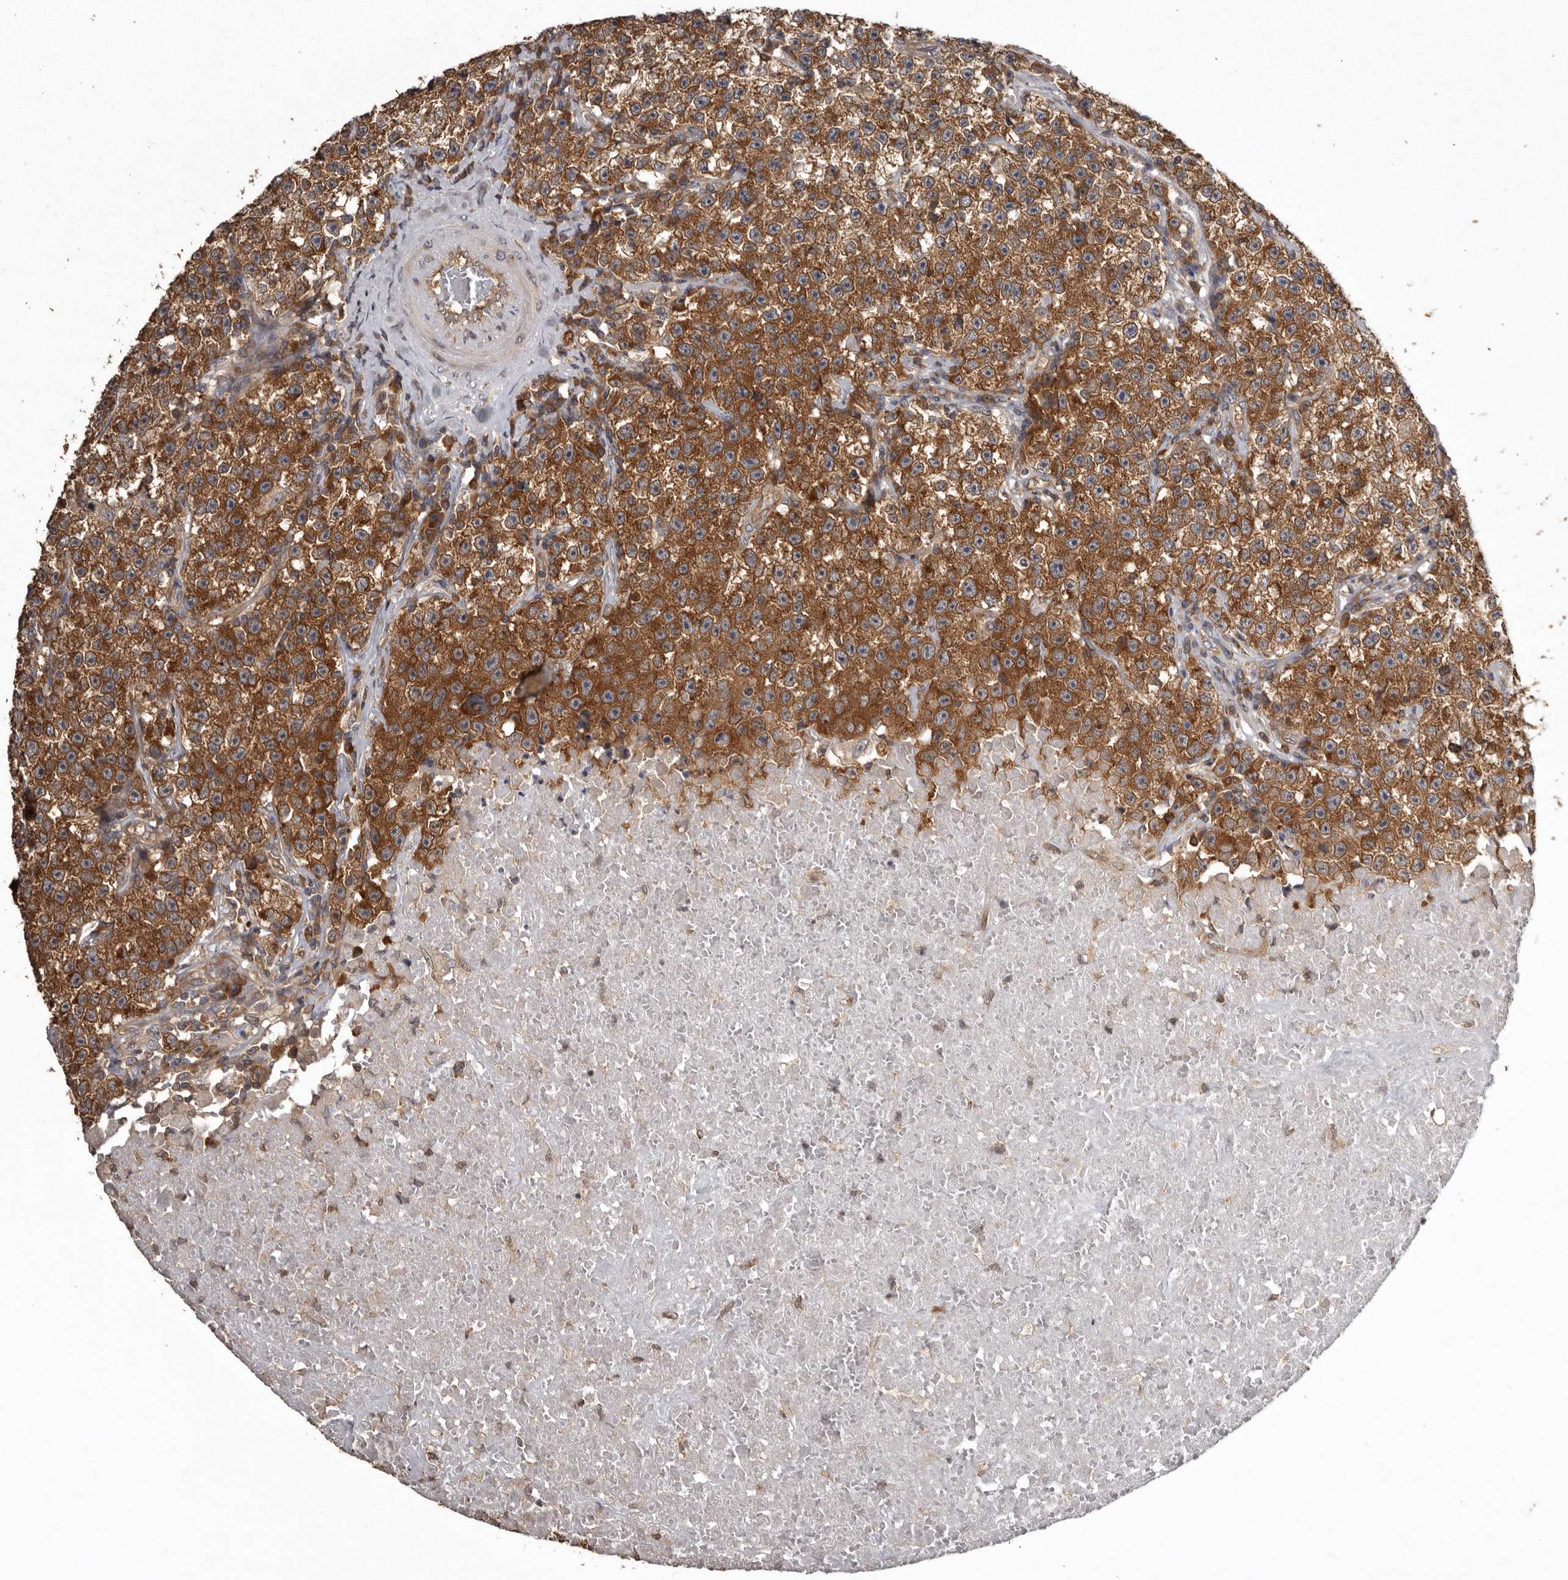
{"staining": {"intensity": "strong", "quantity": ">75%", "location": "cytoplasmic/membranous"}, "tissue": "testis cancer", "cell_type": "Tumor cells", "image_type": "cancer", "snomed": [{"axis": "morphology", "description": "Seminoma, NOS"}, {"axis": "topography", "description": "Testis"}], "caption": "The histopathology image reveals staining of testis cancer, revealing strong cytoplasmic/membranous protein staining (brown color) within tumor cells.", "gene": "DARS1", "patient": {"sex": "male", "age": 22}}